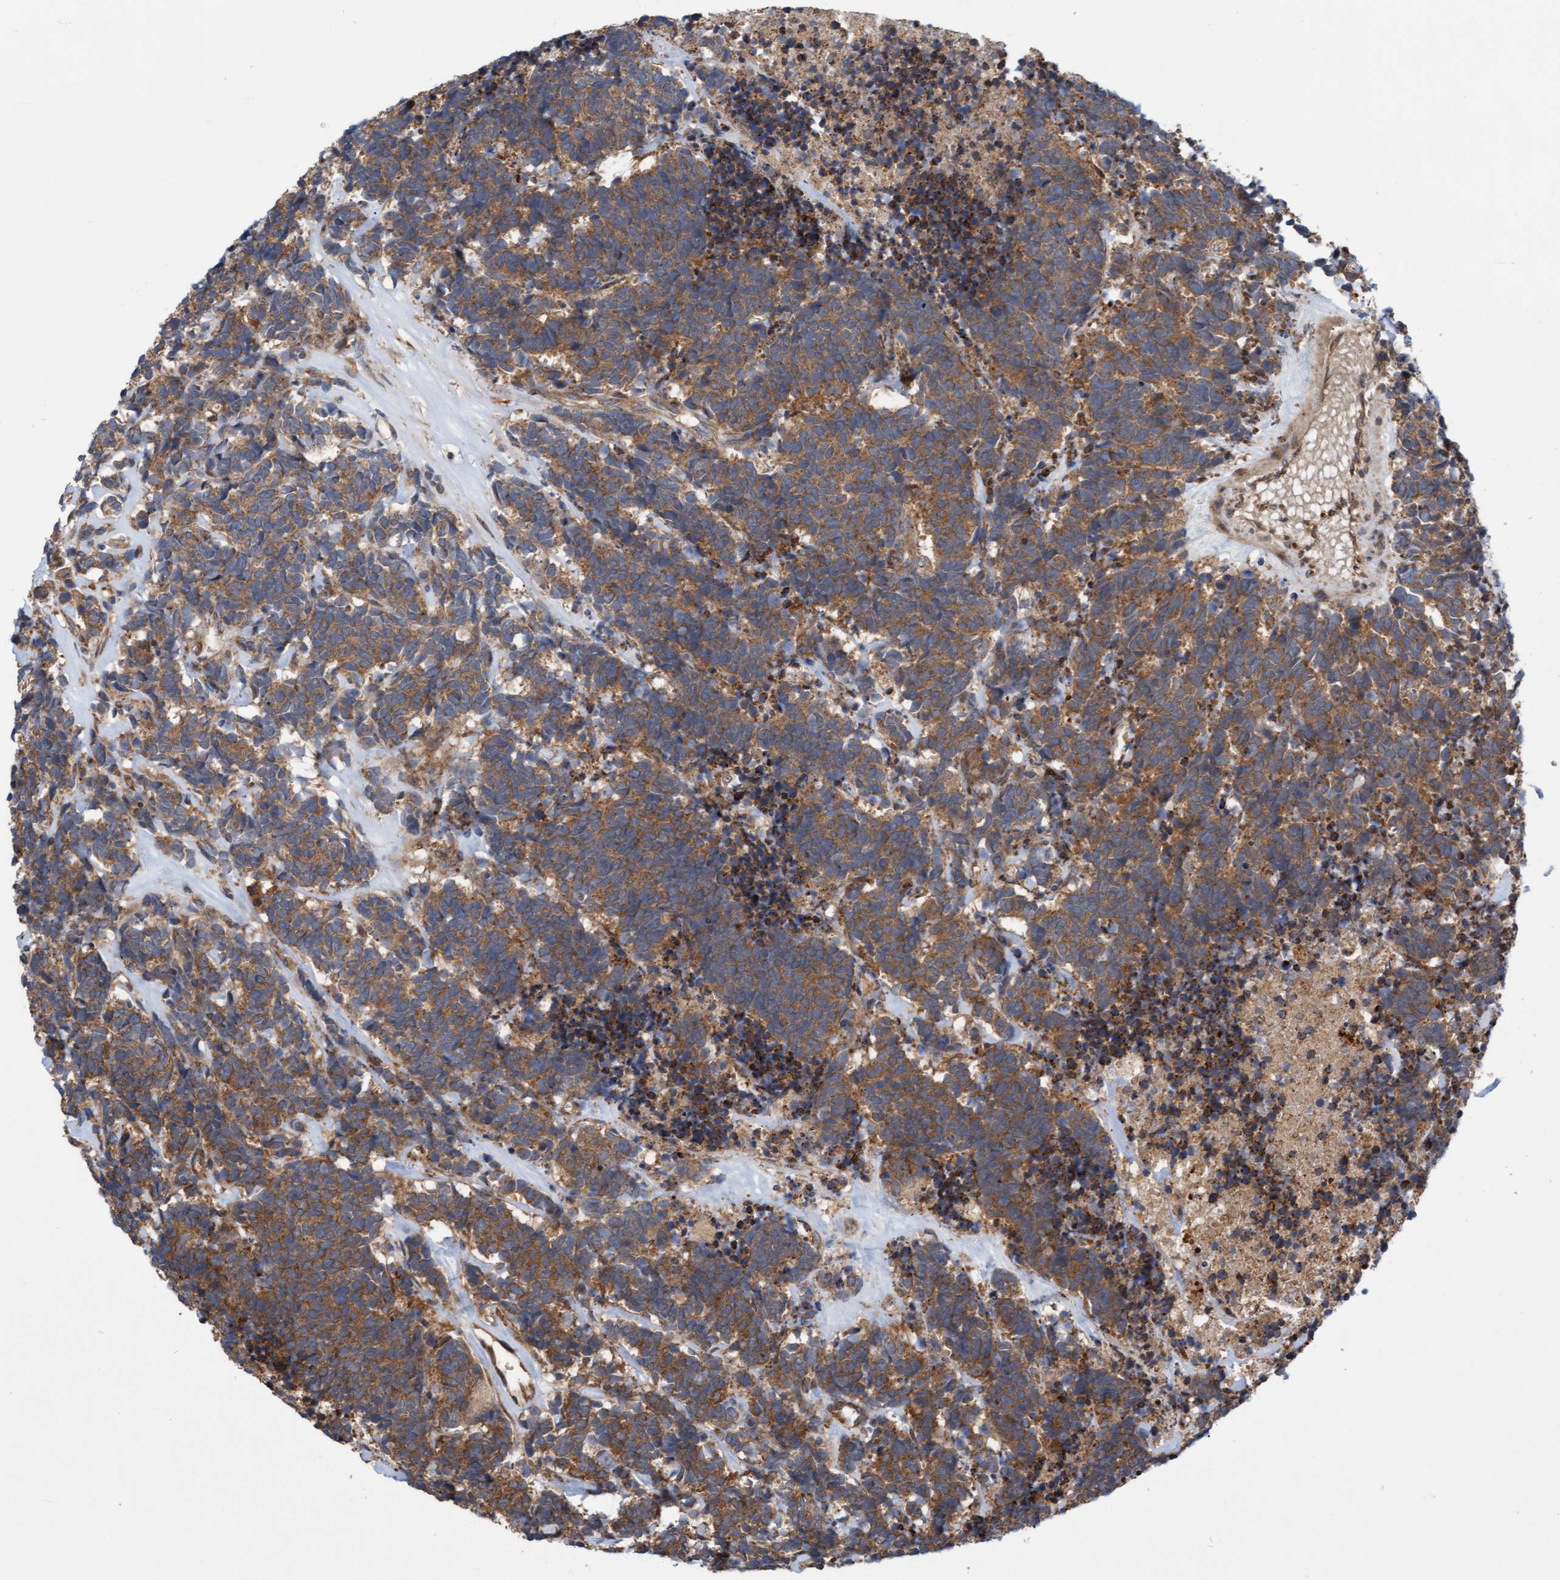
{"staining": {"intensity": "moderate", "quantity": ">75%", "location": "cytoplasmic/membranous"}, "tissue": "carcinoid", "cell_type": "Tumor cells", "image_type": "cancer", "snomed": [{"axis": "morphology", "description": "Carcinoma, NOS"}, {"axis": "morphology", "description": "Carcinoid, malignant, NOS"}, {"axis": "topography", "description": "Urinary bladder"}], "caption": "Immunohistochemical staining of human carcinoid displays moderate cytoplasmic/membranous protein expression in approximately >75% of tumor cells.", "gene": "KIAA0753", "patient": {"sex": "male", "age": 57}}